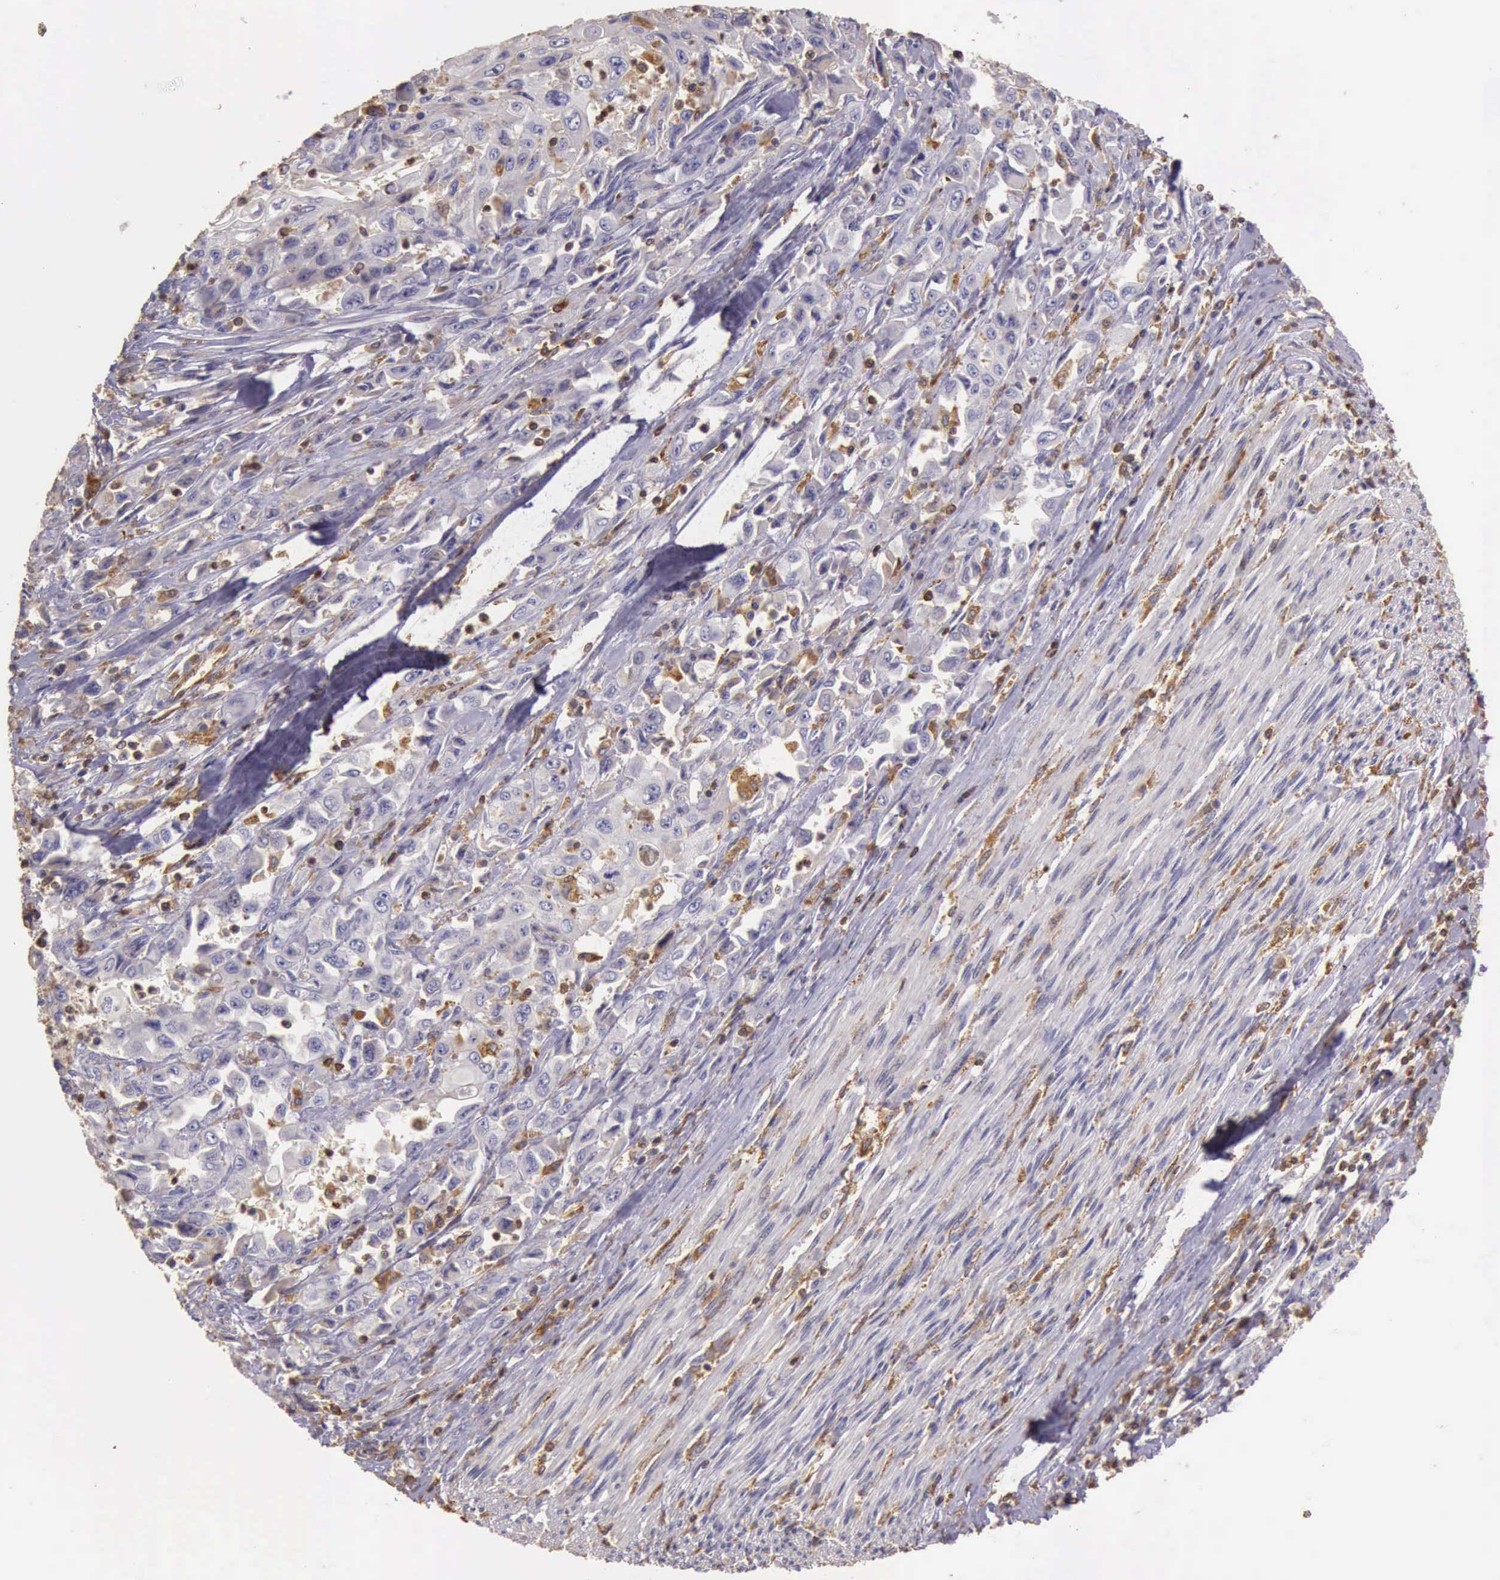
{"staining": {"intensity": "weak", "quantity": "25%-75%", "location": "cytoplasmic/membranous"}, "tissue": "pancreatic cancer", "cell_type": "Tumor cells", "image_type": "cancer", "snomed": [{"axis": "morphology", "description": "Adenocarcinoma, NOS"}, {"axis": "topography", "description": "Pancreas"}], "caption": "IHC photomicrograph of neoplastic tissue: human pancreatic cancer stained using immunohistochemistry shows low levels of weak protein expression localized specifically in the cytoplasmic/membranous of tumor cells, appearing as a cytoplasmic/membranous brown color.", "gene": "ARHGAP4", "patient": {"sex": "male", "age": 70}}